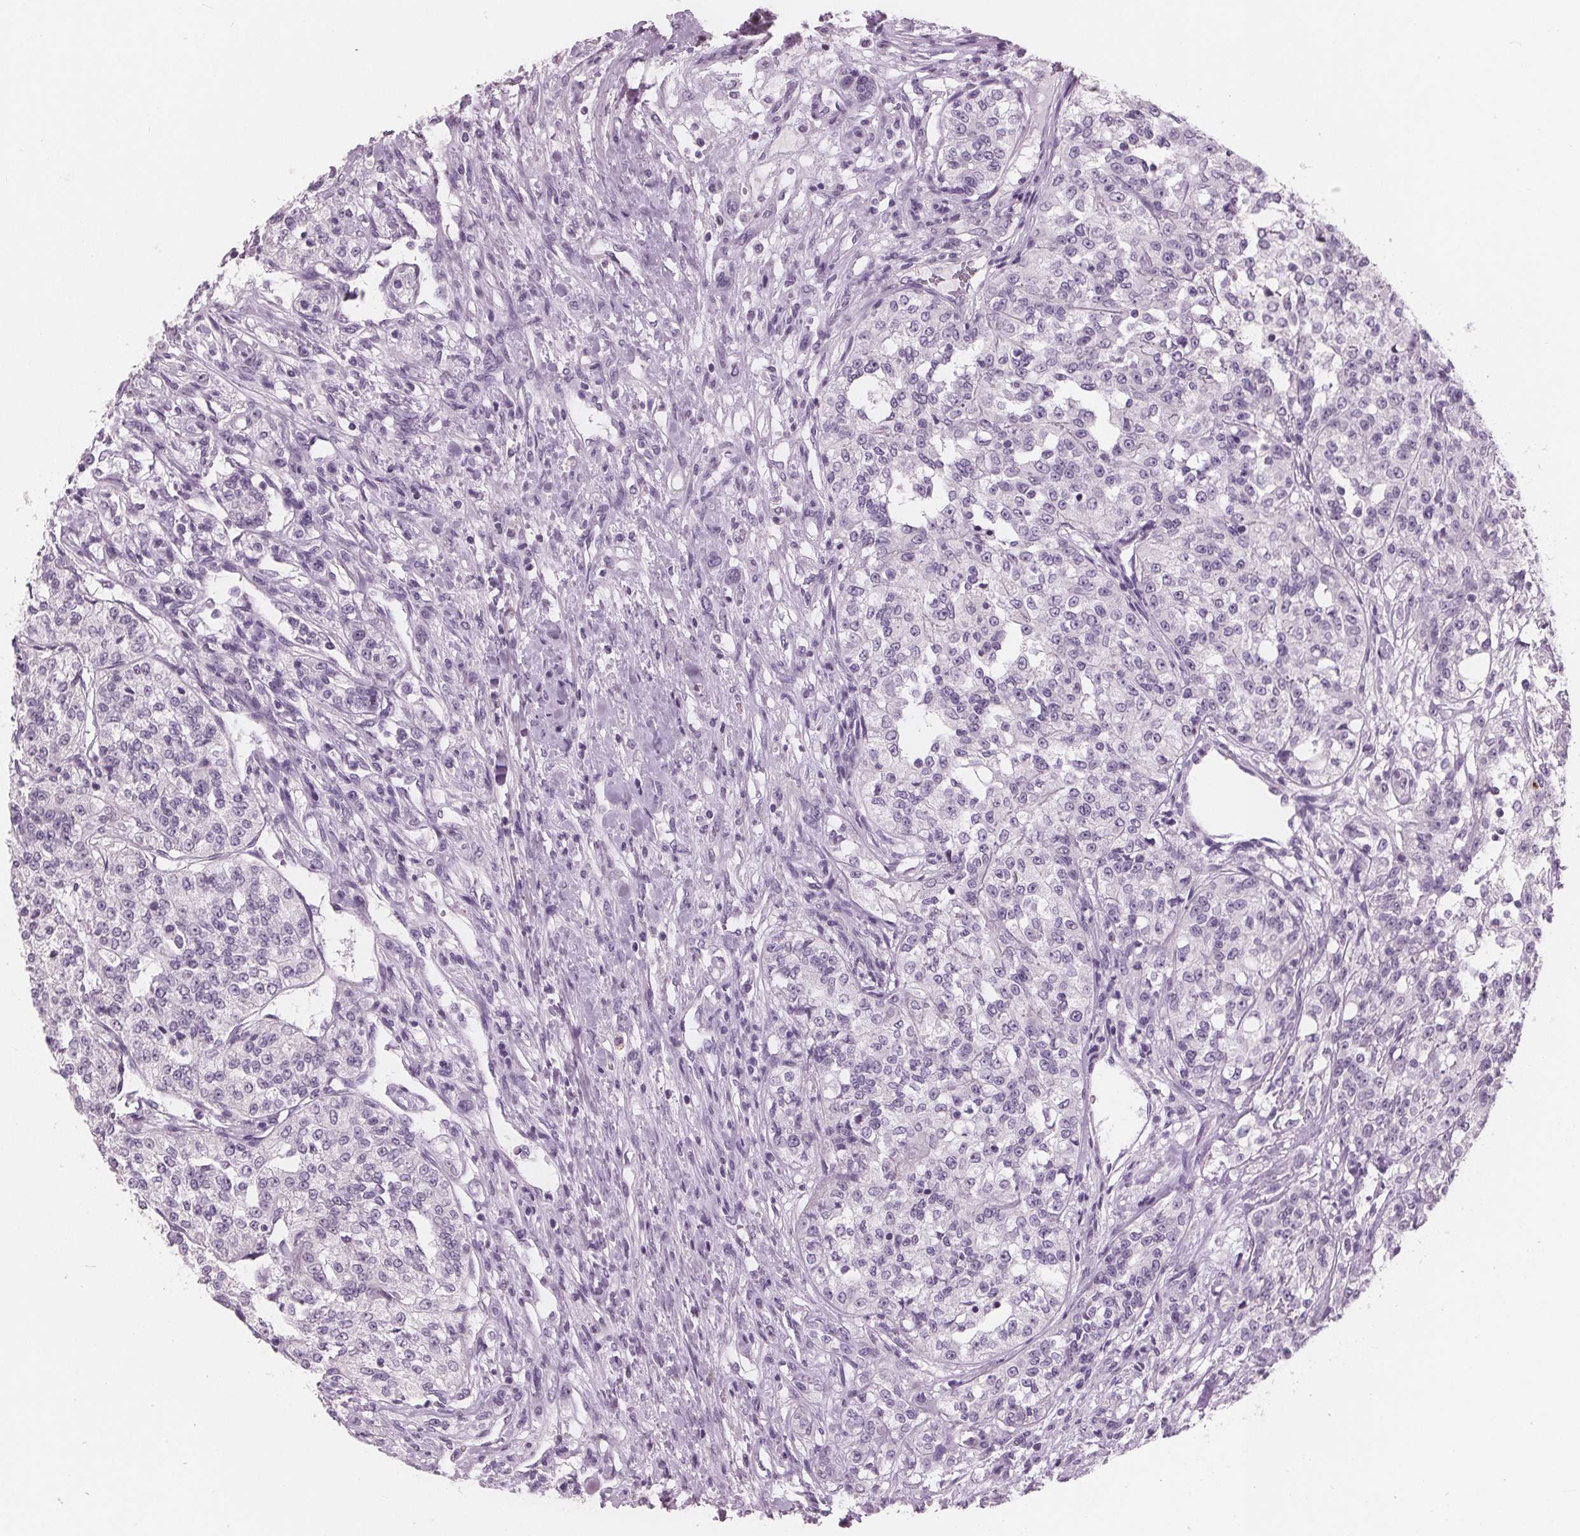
{"staining": {"intensity": "negative", "quantity": "none", "location": "none"}, "tissue": "renal cancer", "cell_type": "Tumor cells", "image_type": "cancer", "snomed": [{"axis": "morphology", "description": "Adenocarcinoma, NOS"}, {"axis": "topography", "description": "Kidney"}], "caption": "Immunohistochemistry photomicrograph of neoplastic tissue: human adenocarcinoma (renal) stained with DAB displays no significant protein expression in tumor cells.", "gene": "AMBP", "patient": {"sex": "female", "age": 63}}